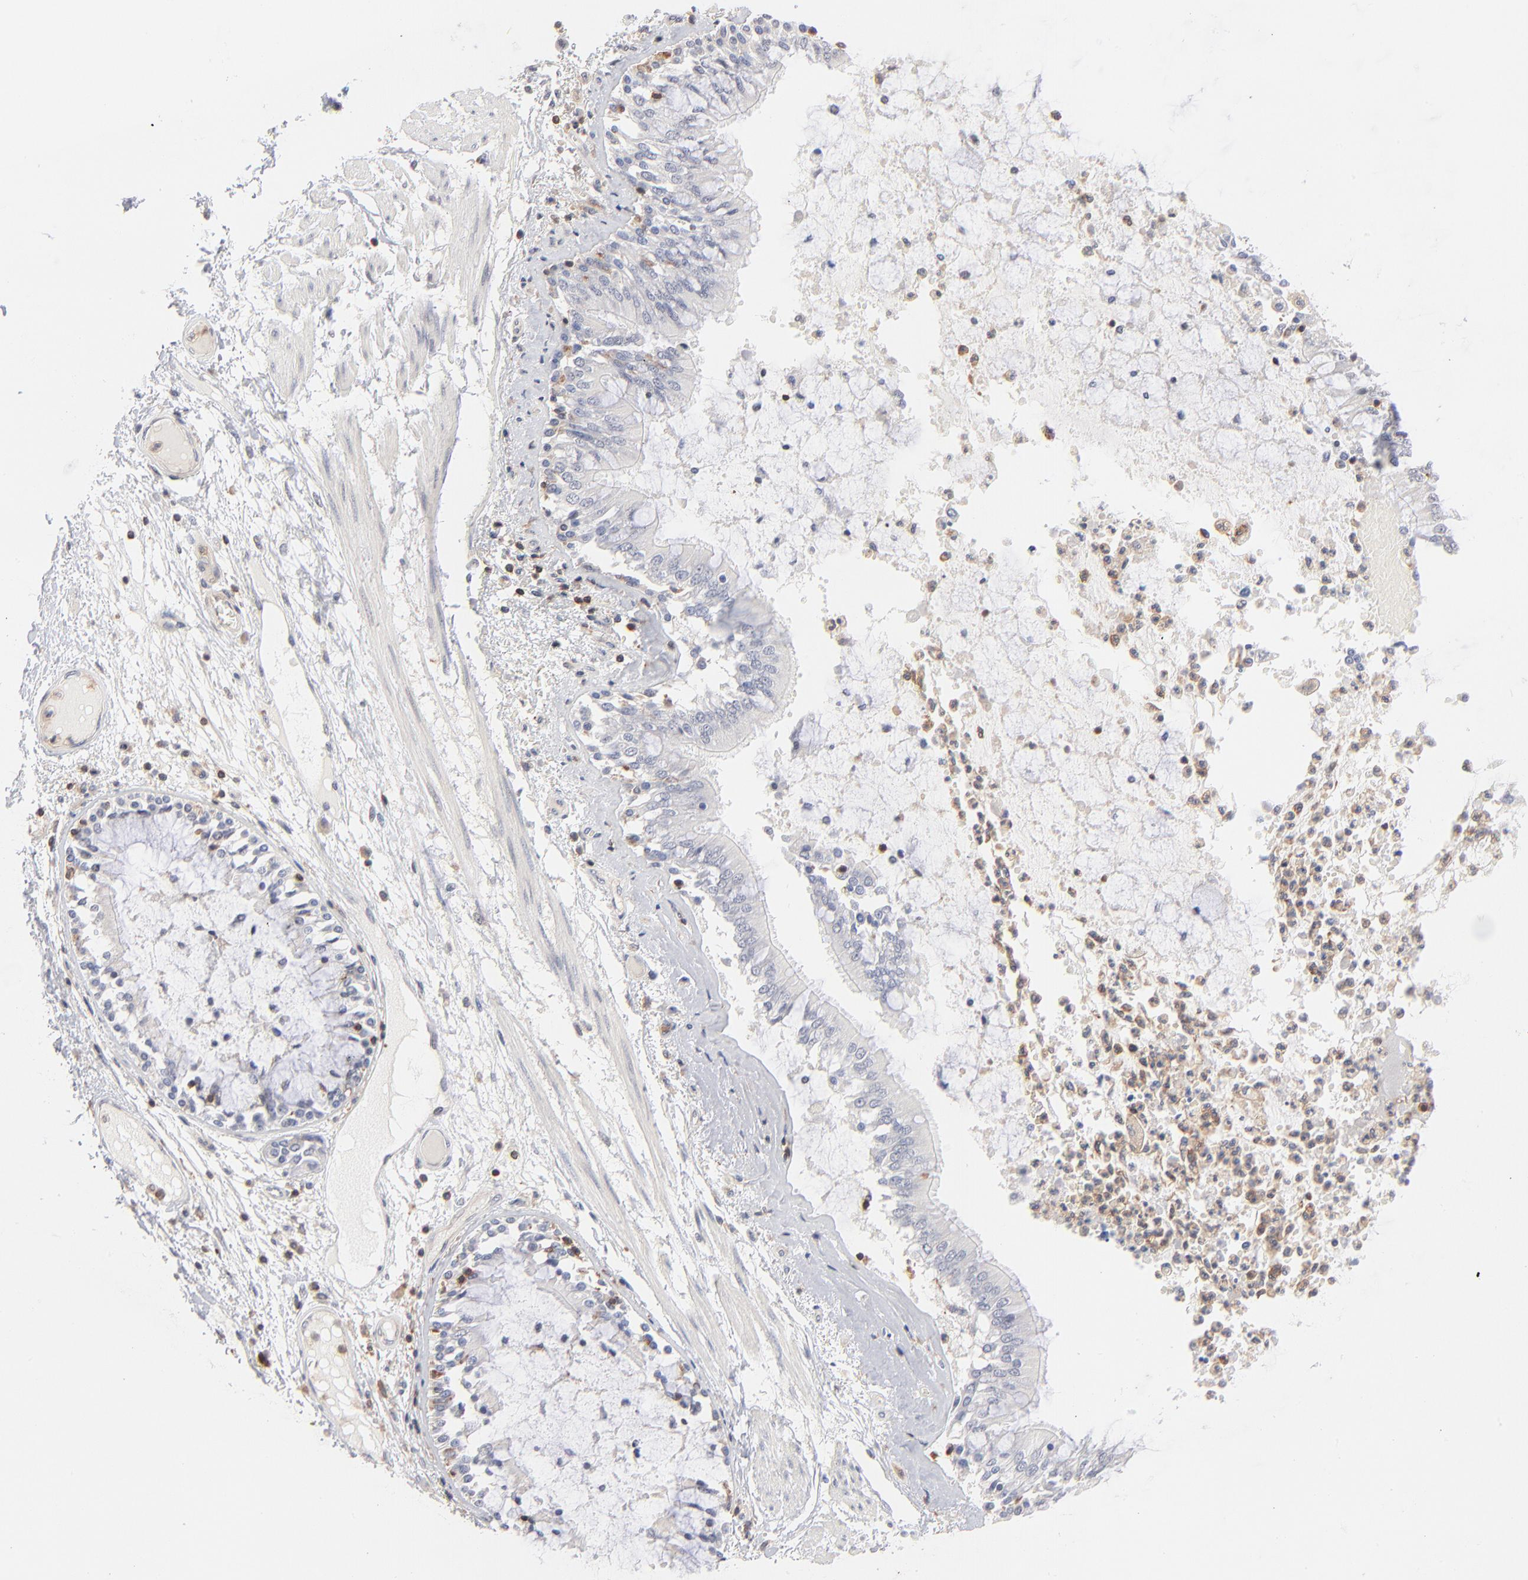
{"staining": {"intensity": "negative", "quantity": "none", "location": "none"}, "tissue": "bronchus", "cell_type": "Respiratory epithelial cells", "image_type": "normal", "snomed": [{"axis": "morphology", "description": "Normal tissue, NOS"}, {"axis": "topography", "description": "Cartilage tissue"}, {"axis": "topography", "description": "Bronchus"}, {"axis": "topography", "description": "Lung"}], "caption": "The IHC micrograph has no significant staining in respiratory epithelial cells of bronchus.", "gene": "WIPF1", "patient": {"sex": "female", "age": 49}}